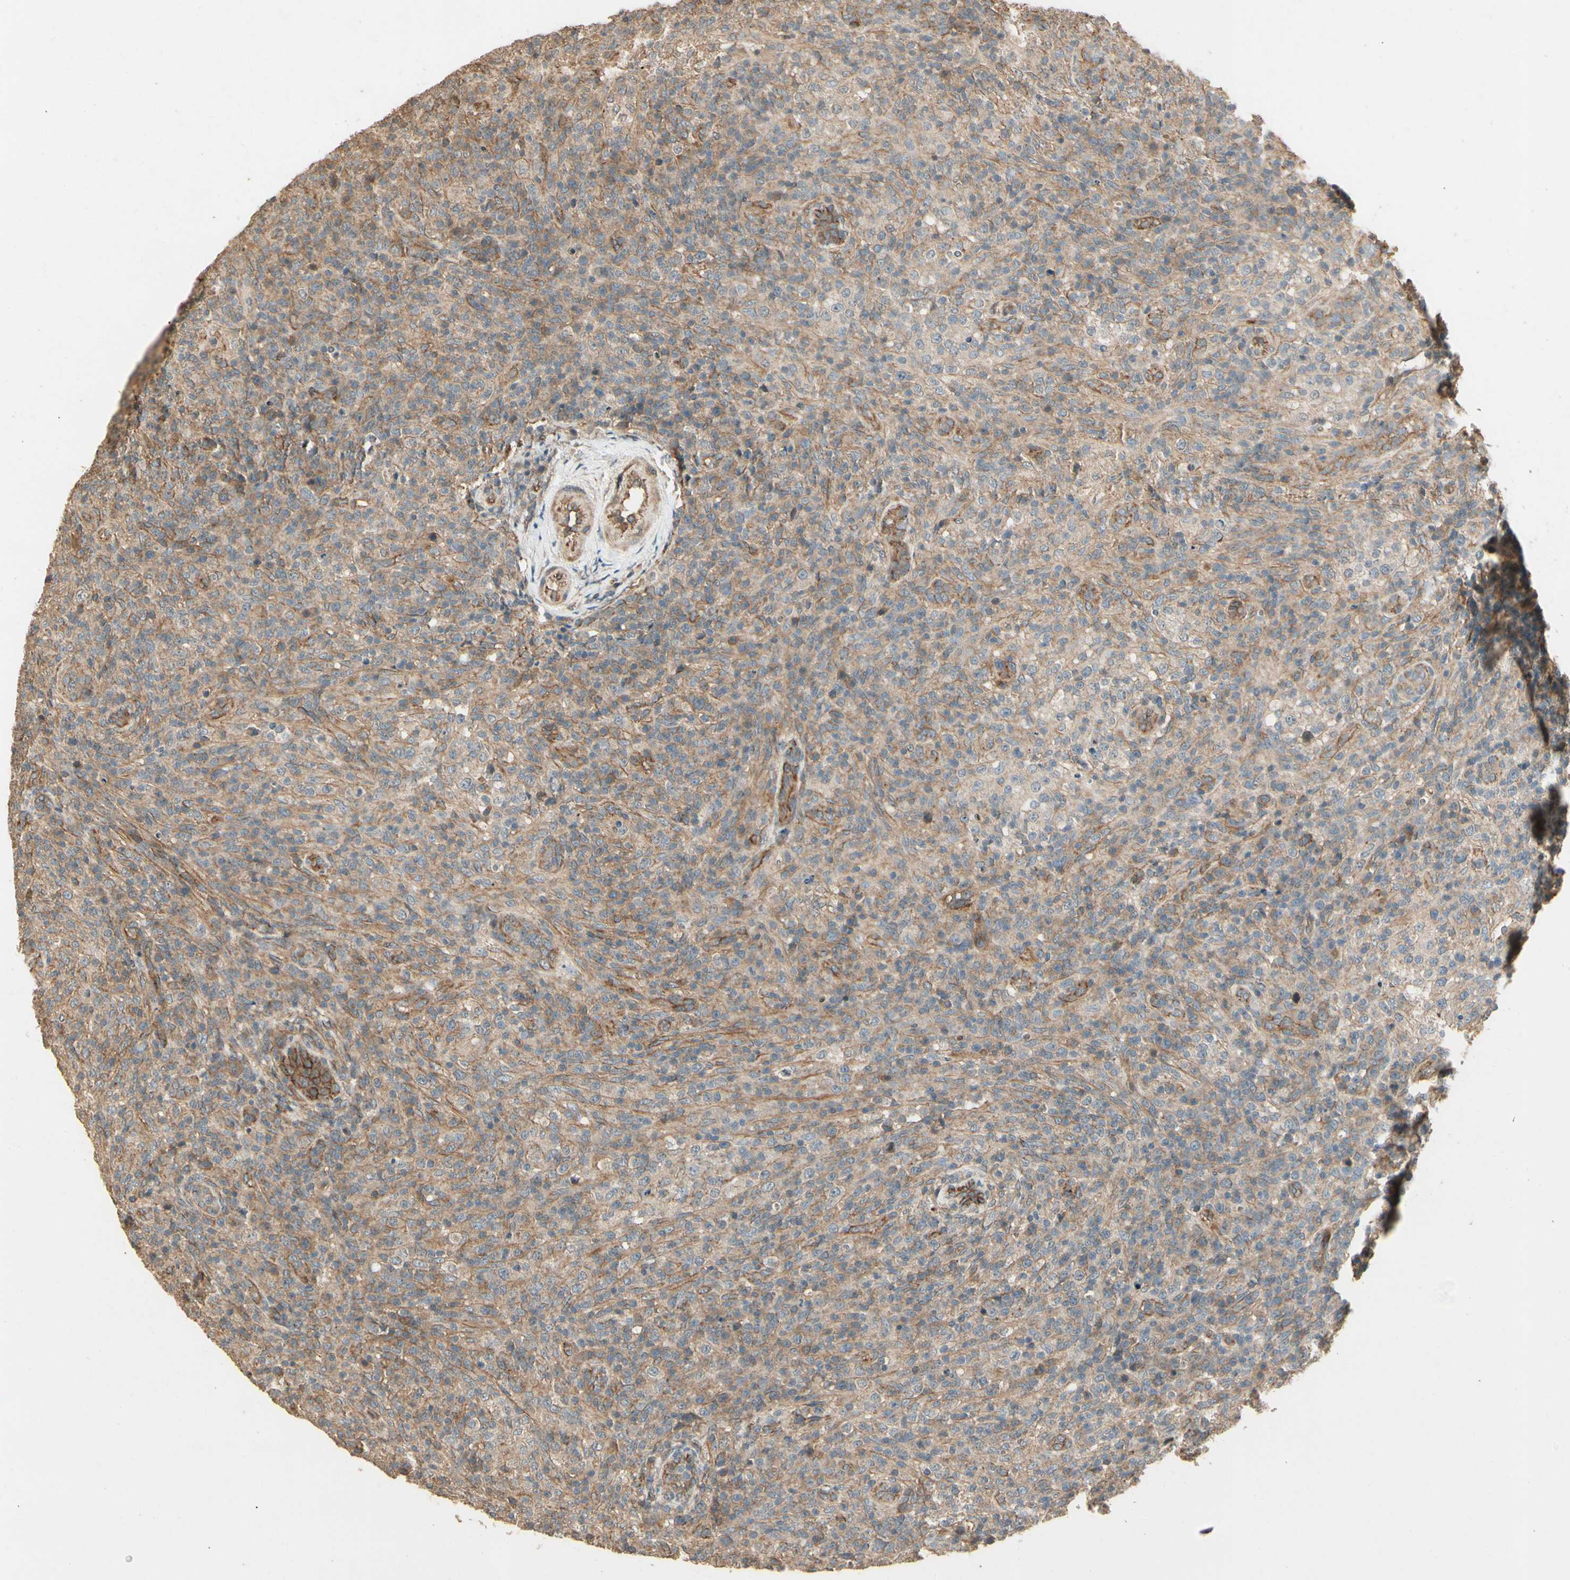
{"staining": {"intensity": "weak", "quantity": "25%-75%", "location": "cytoplasmic/membranous"}, "tissue": "lymphoma", "cell_type": "Tumor cells", "image_type": "cancer", "snomed": [{"axis": "morphology", "description": "Malignant lymphoma, non-Hodgkin's type, High grade"}, {"axis": "topography", "description": "Lymph node"}], "caption": "Human lymphoma stained with a brown dye reveals weak cytoplasmic/membranous positive staining in approximately 25%-75% of tumor cells.", "gene": "RNF180", "patient": {"sex": "female", "age": 76}}